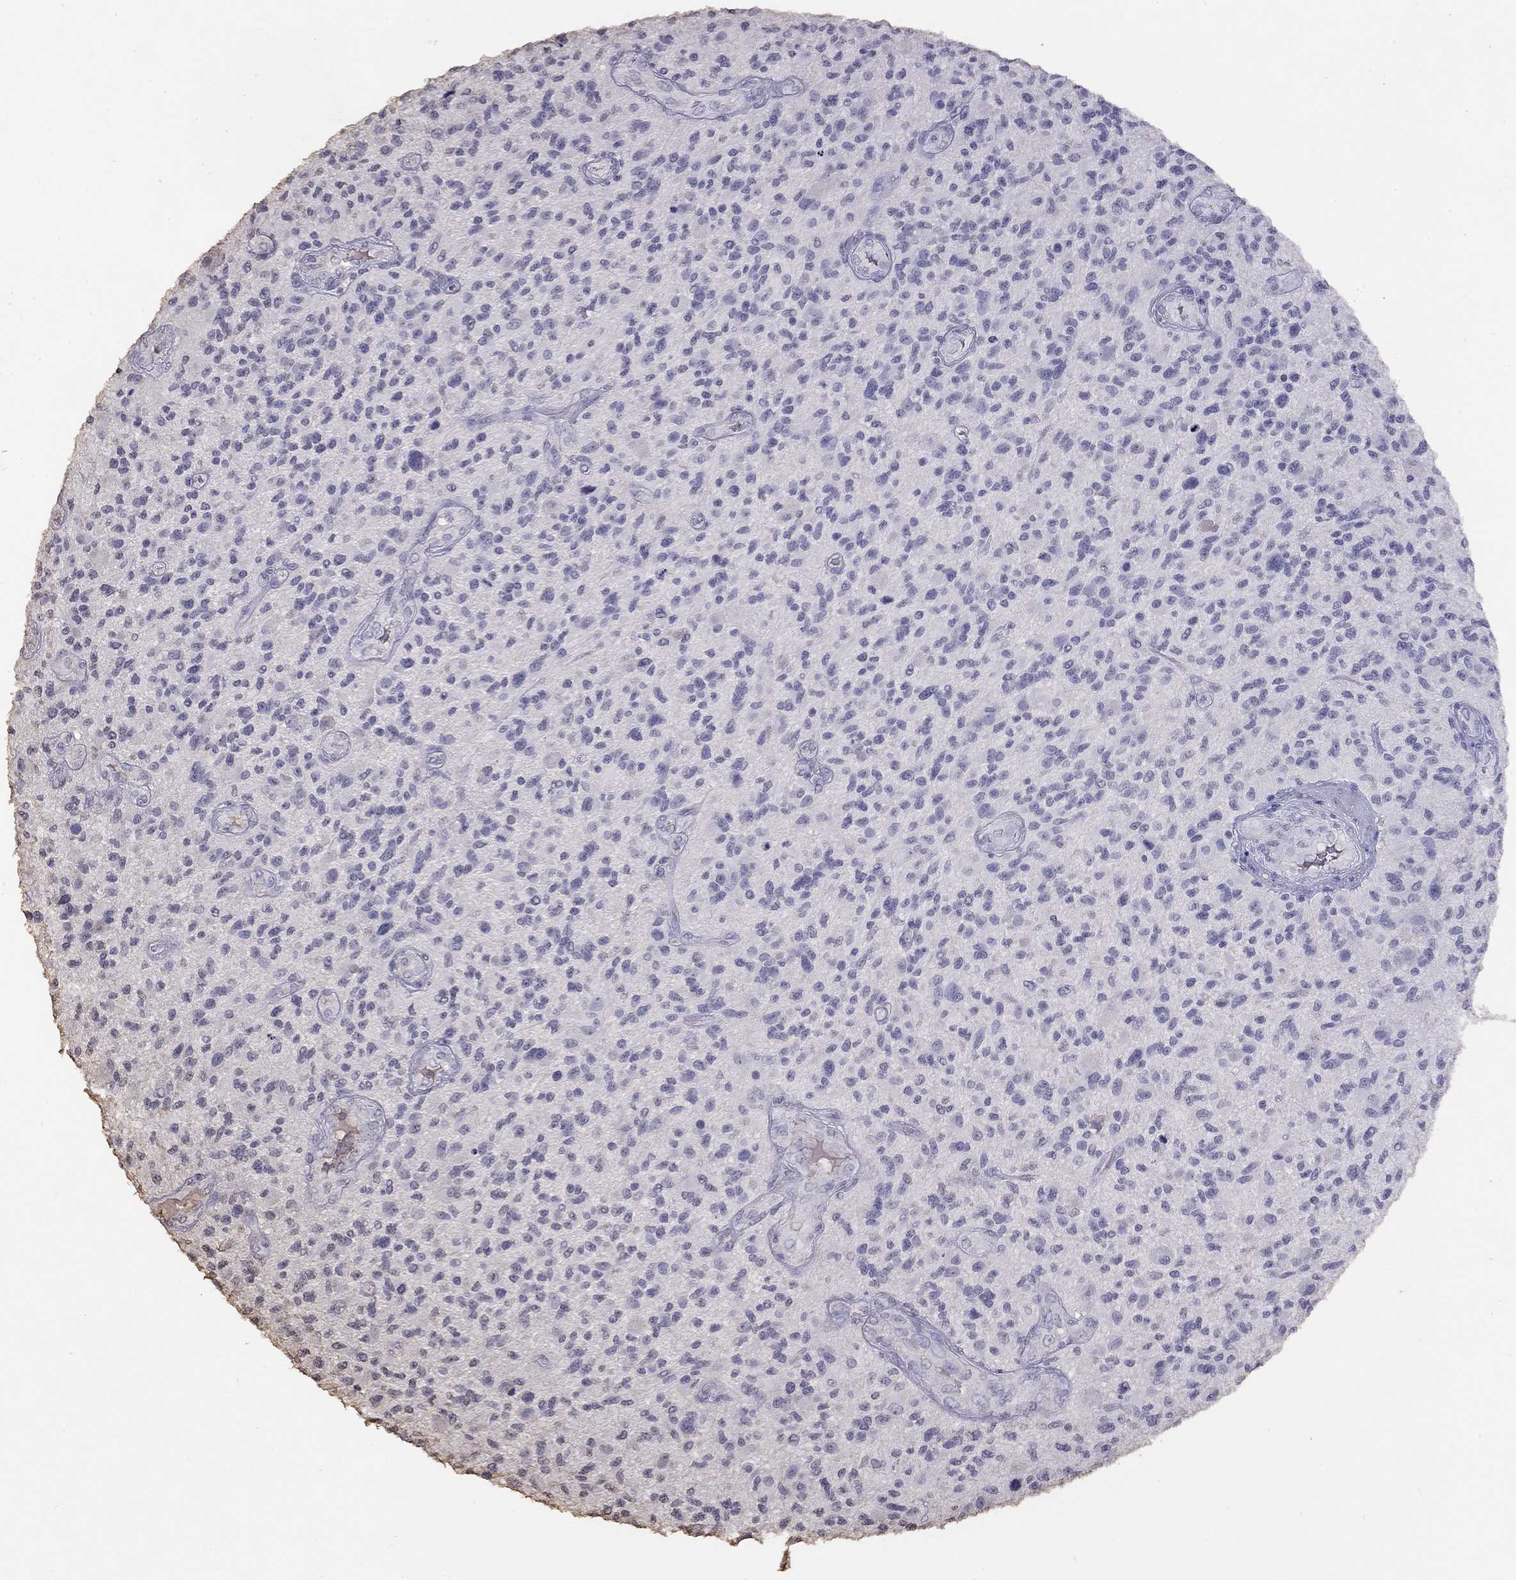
{"staining": {"intensity": "negative", "quantity": "none", "location": "none"}, "tissue": "glioma", "cell_type": "Tumor cells", "image_type": "cancer", "snomed": [{"axis": "morphology", "description": "Glioma, malignant, High grade"}, {"axis": "topography", "description": "Brain"}], "caption": "This image is of glioma stained with immunohistochemistry (IHC) to label a protein in brown with the nuclei are counter-stained blue. There is no positivity in tumor cells. Brightfield microscopy of immunohistochemistry stained with DAB (brown) and hematoxylin (blue), captured at high magnification.", "gene": "SUN3", "patient": {"sex": "male", "age": 47}}